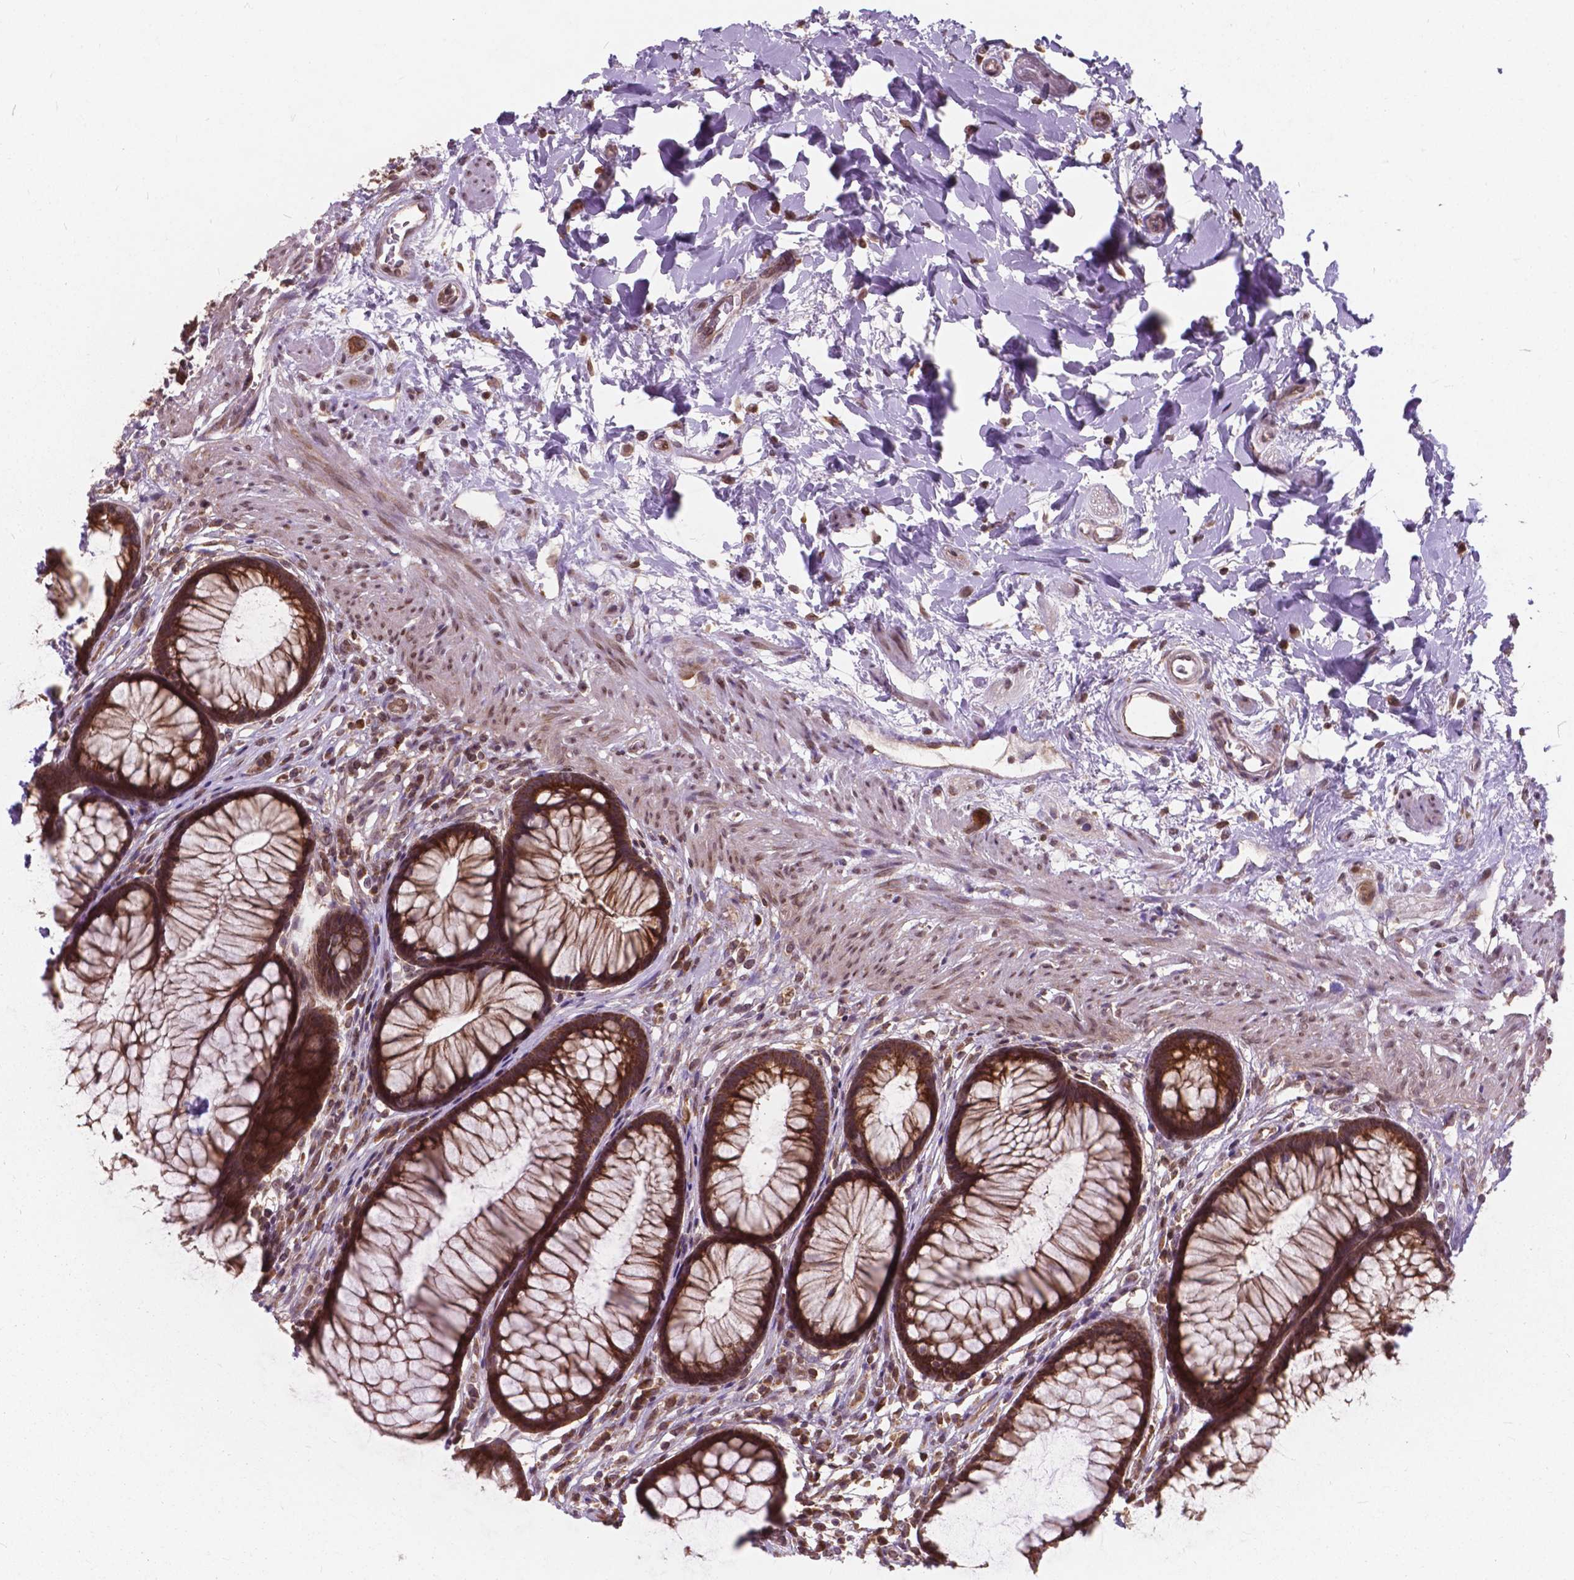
{"staining": {"intensity": "strong", "quantity": ">75%", "location": "cytoplasmic/membranous"}, "tissue": "rectum", "cell_type": "Glandular cells", "image_type": "normal", "snomed": [{"axis": "morphology", "description": "Normal tissue, NOS"}, {"axis": "topography", "description": "Smooth muscle"}, {"axis": "topography", "description": "Rectum"}], "caption": "Immunohistochemistry of normal human rectum reveals high levels of strong cytoplasmic/membranous staining in approximately >75% of glandular cells.", "gene": "MRPL33", "patient": {"sex": "male", "age": 53}}